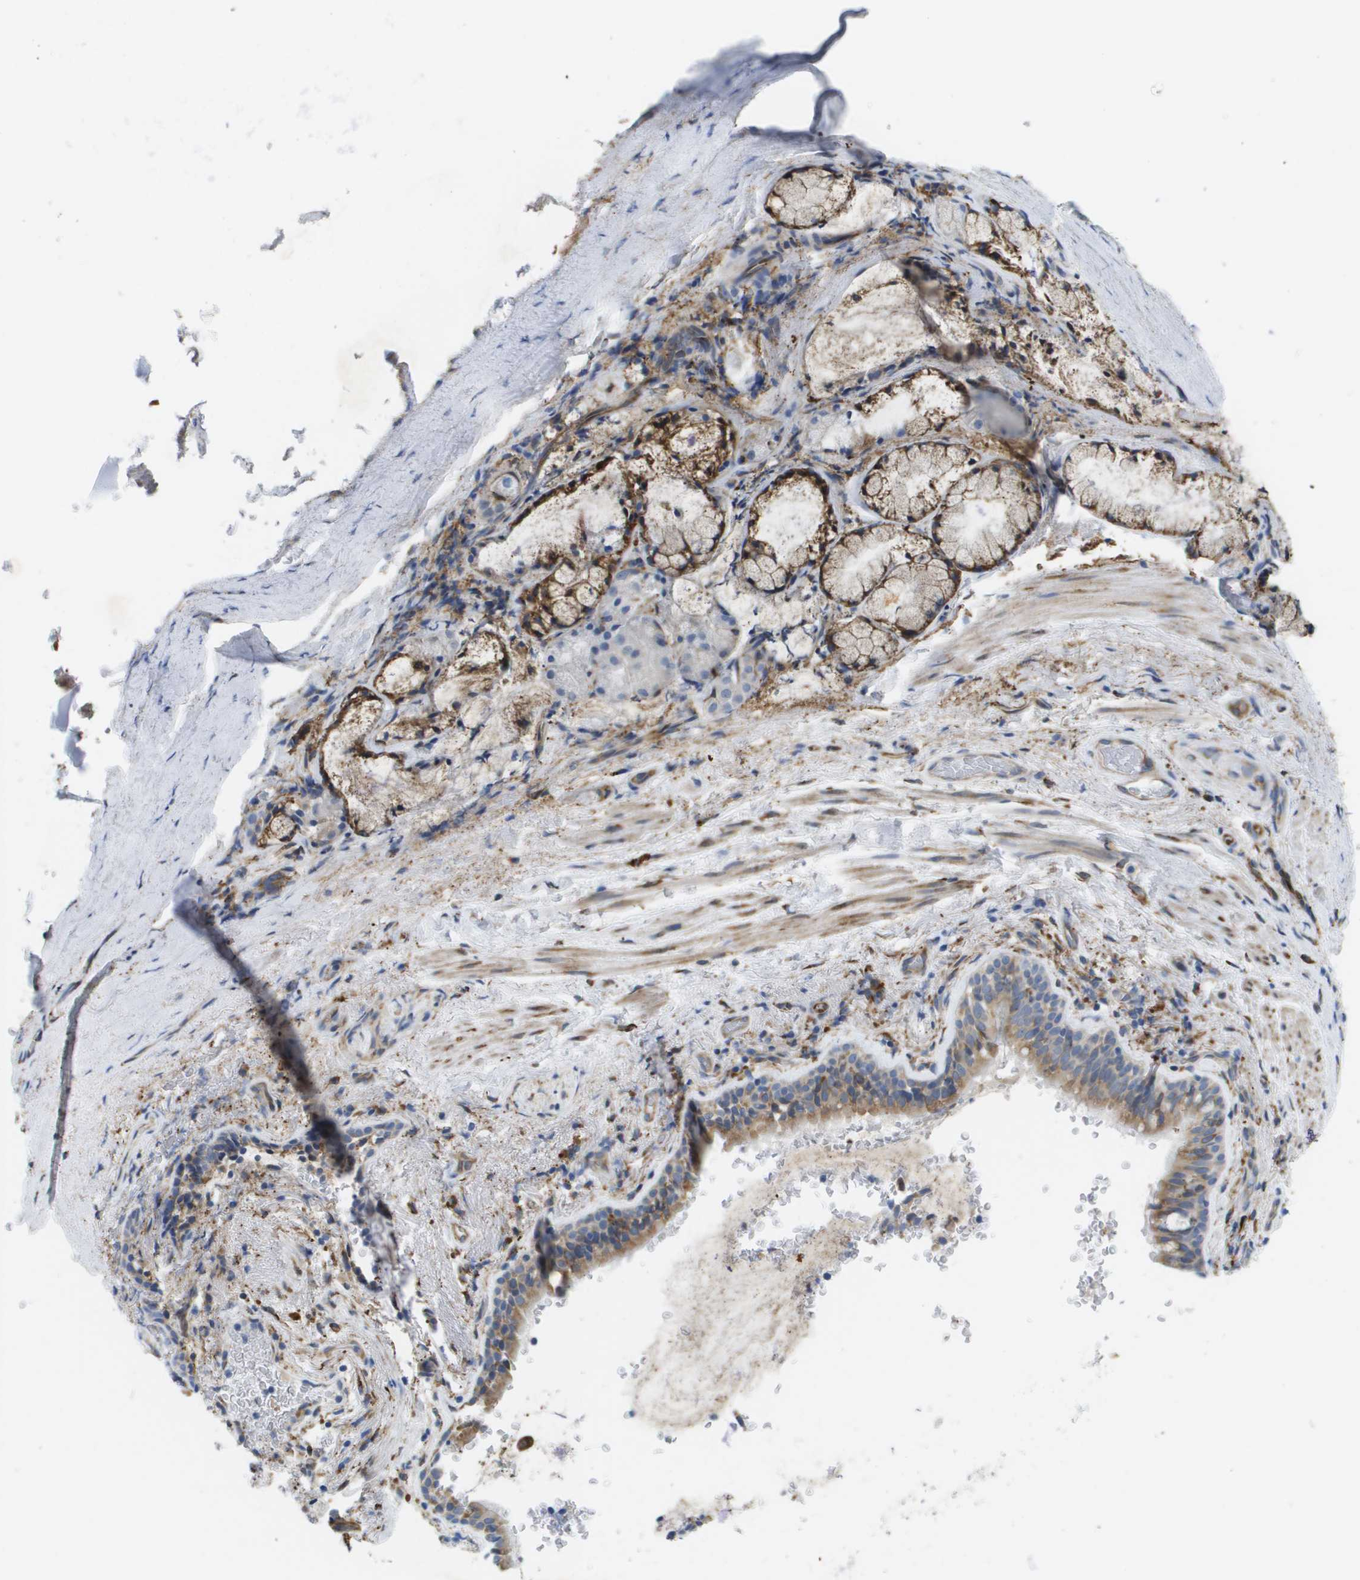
{"staining": {"intensity": "moderate", "quantity": "25%-75%", "location": "cytoplasmic/membranous"}, "tissue": "bronchus", "cell_type": "Respiratory epithelial cells", "image_type": "normal", "snomed": [{"axis": "morphology", "description": "Normal tissue, NOS"}, {"axis": "morphology", "description": "Inflammation, NOS"}, {"axis": "topography", "description": "Cartilage tissue"}, {"axis": "topography", "description": "Bronchus"}], "caption": "Normal bronchus demonstrates moderate cytoplasmic/membranous positivity in approximately 25%-75% of respiratory epithelial cells, visualized by immunohistochemistry.", "gene": "ST3GAL2", "patient": {"sex": "male", "age": 77}}